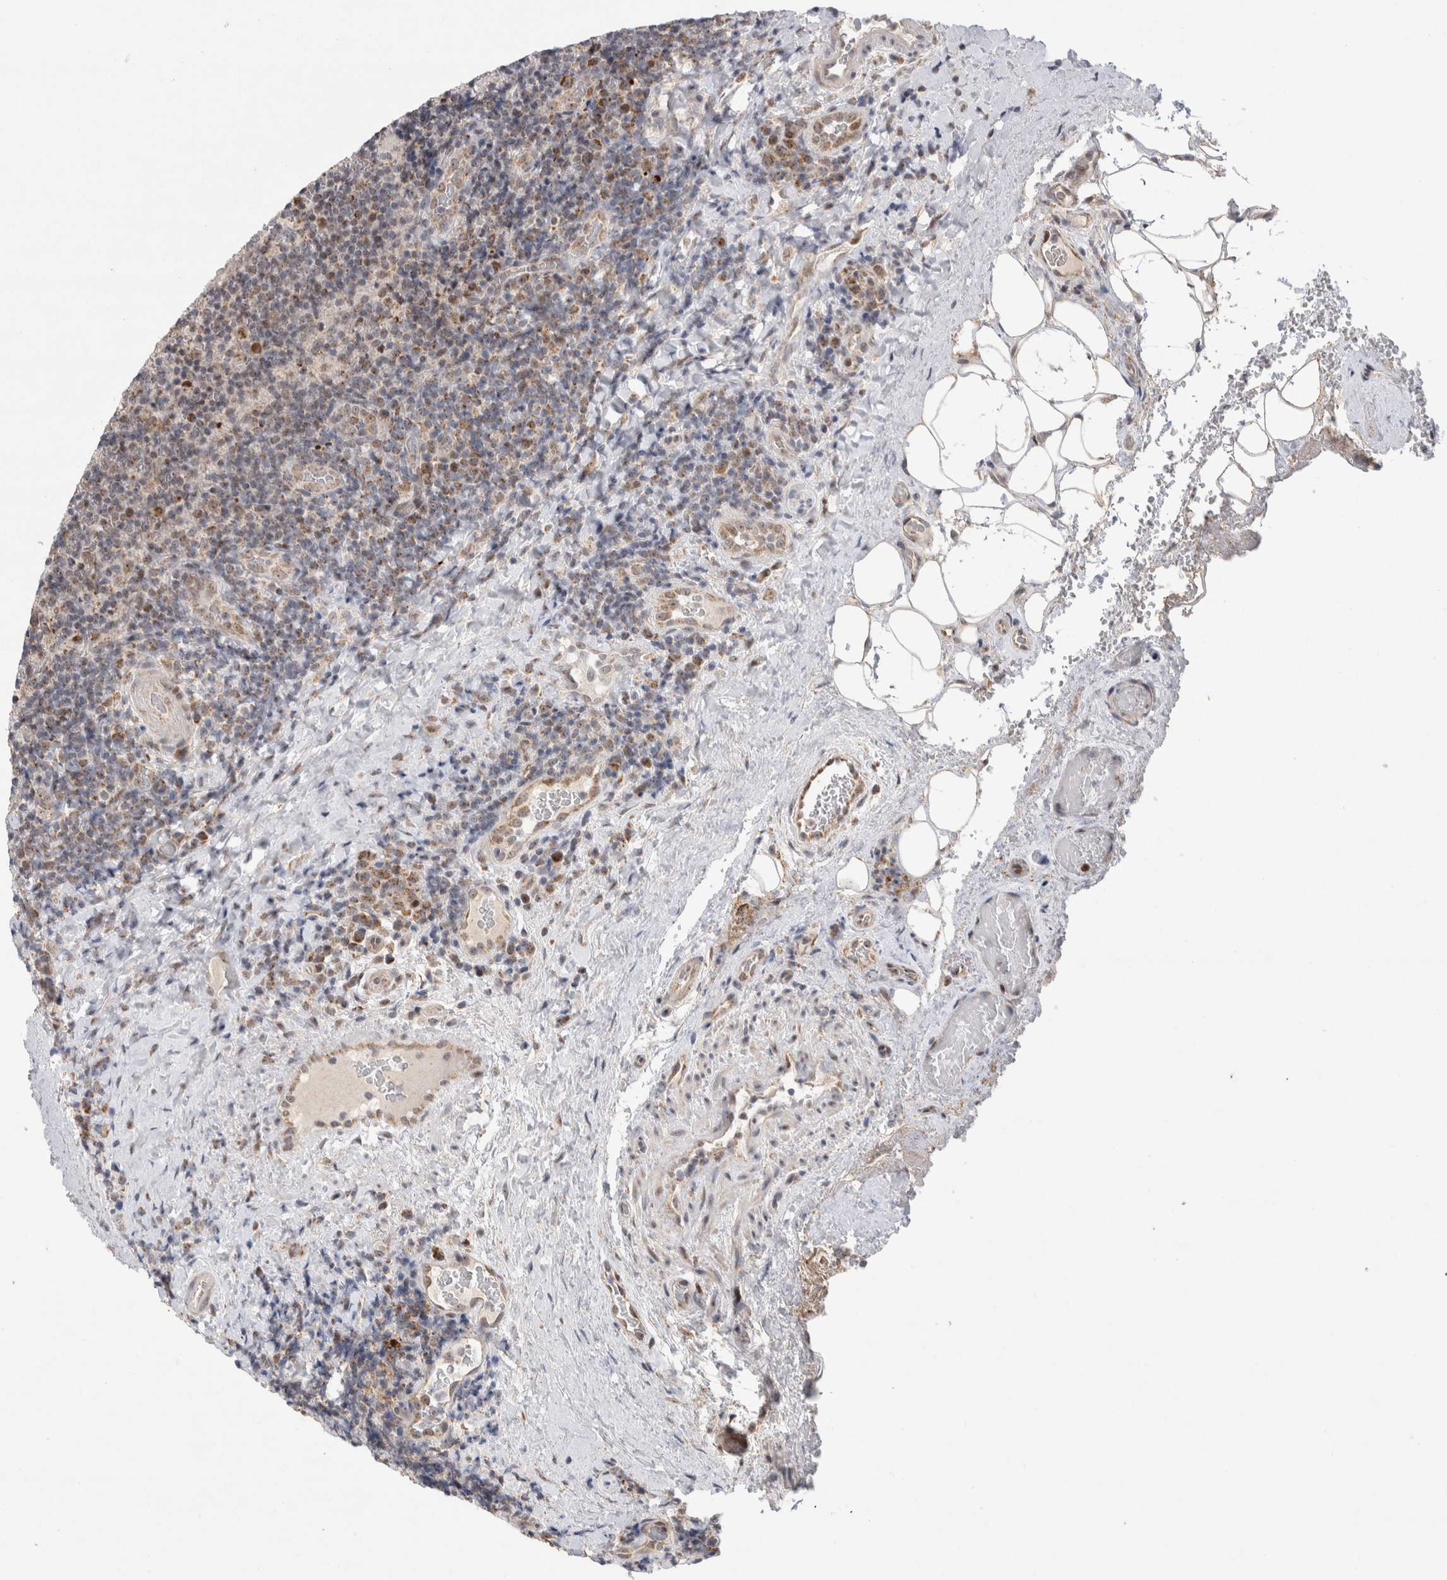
{"staining": {"intensity": "moderate", "quantity": "<25%", "location": "cytoplasmic/membranous"}, "tissue": "lymphoma", "cell_type": "Tumor cells", "image_type": "cancer", "snomed": [{"axis": "morphology", "description": "Malignant lymphoma, non-Hodgkin's type, High grade"}, {"axis": "topography", "description": "Tonsil"}], "caption": "Human lymphoma stained for a protein (brown) exhibits moderate cytoplasmic/membranous positive expression in approximately <25% of tumor cells.", "gene": "MRPL37", "patient": {"sex": "female", "age": 36}}